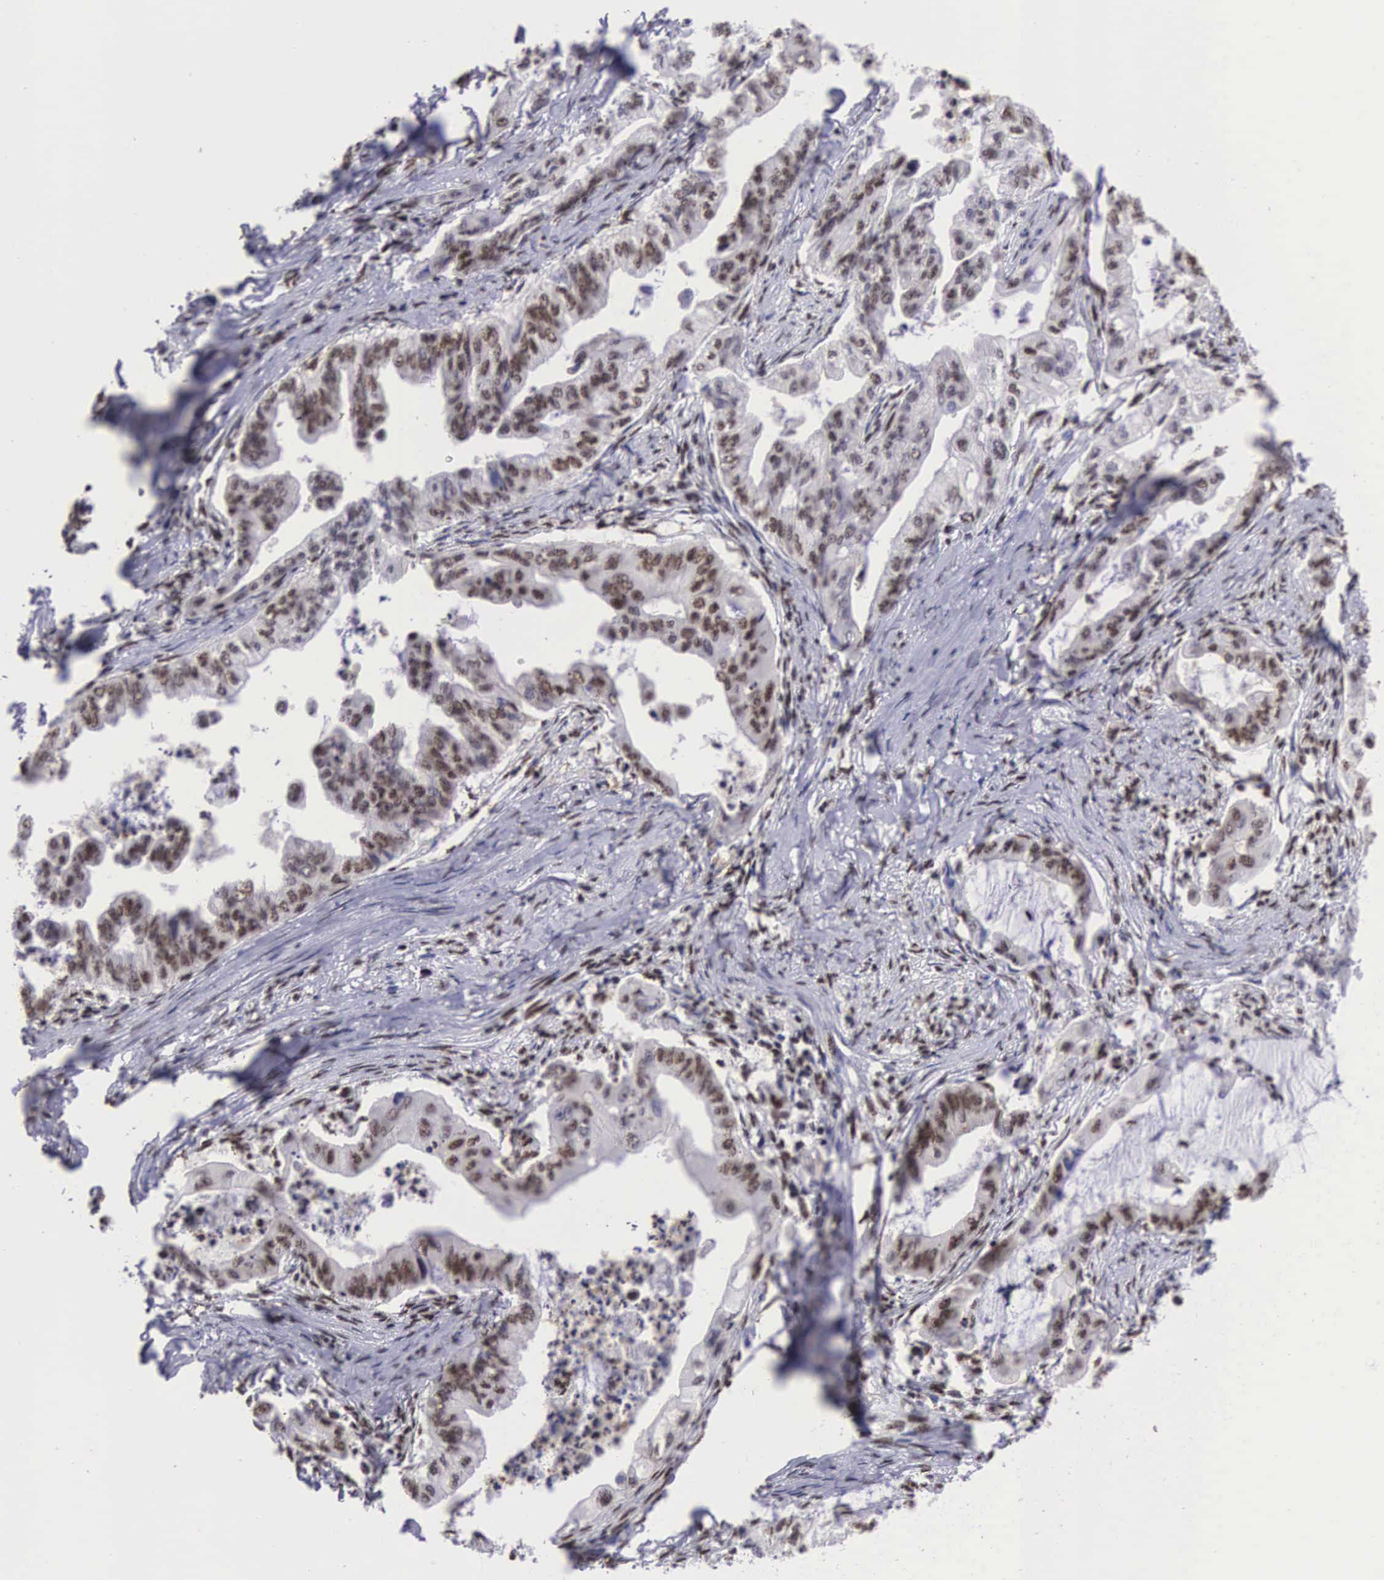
{"staining": {"intensity": "moderate", "quantity": ">75%", "location": "nuclear"}, "tissue": "stomach cancer", "cell_type": "Tumor cells", "image_type": "cancer", "snomed": [{"axis": "morphology", "description": "Adenocarcinoma, NOS"}, {"axis": "topography", "description": "Stomach, upper"}], "caption": "High-power microscopy captured an immunohistochemistry (IHC) photomicrograph of stomach cancer (adenocarcinoma), revealing moderate nuclear positivity in about >75% of tumor cells. (DAB (3,3'-diaminobenzidine) IHC, brown staining for protein, blue staining for nuclei).", "gene": "SF3A1", "patient": {"sex": "male", "age": 80}}